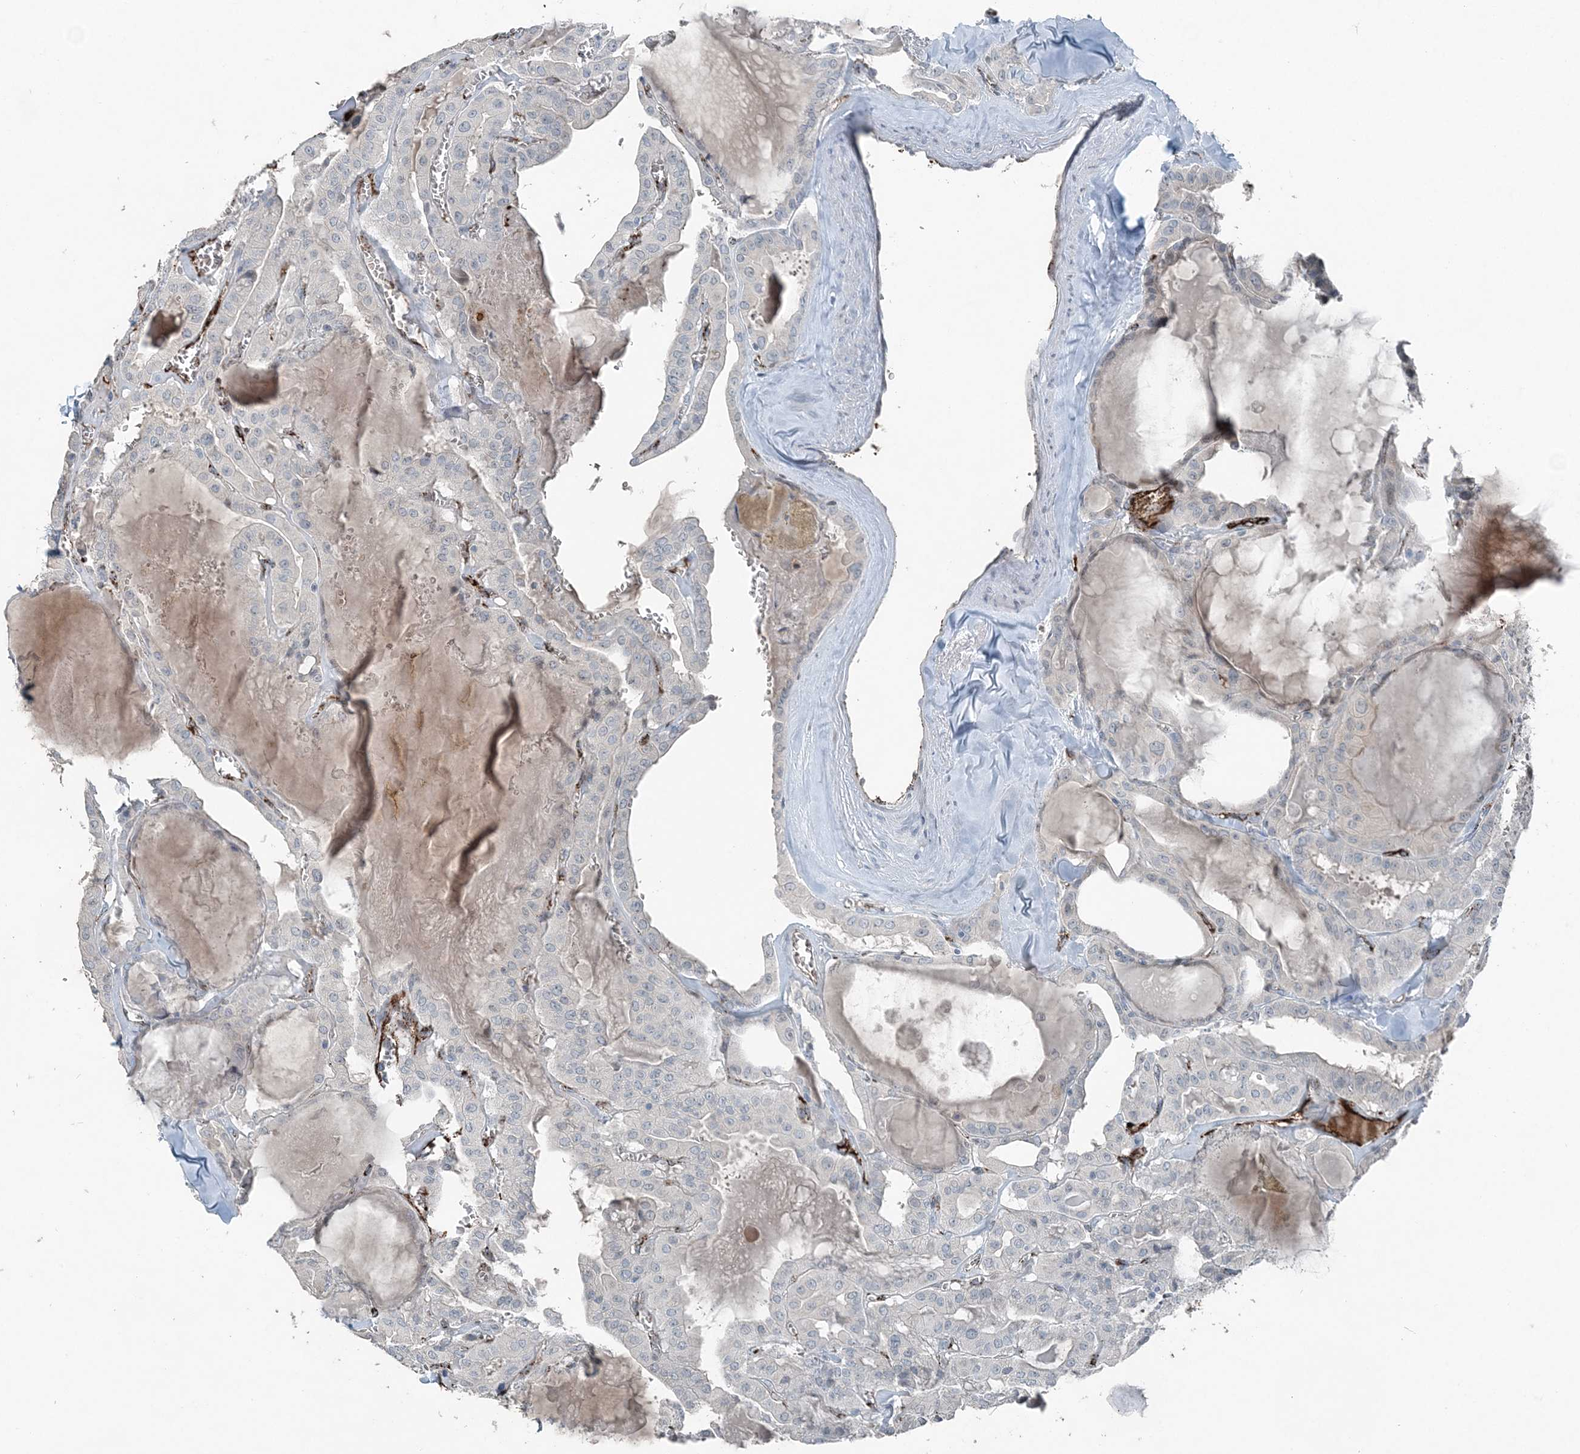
{"staining": {"intensity": "negative", "quantity": "none", "location": "none"}, "tissue": "thyroid cancer", "cell_type": "Tumor cells", "image_type": "cancer", "snomed": [{"axis": "morphology", "description": "Papillary adenocarcinoma, NOS"}, {"axis": "topography", "description": "Thyroid gland"}], "caption": "Protein analysis of papillary adenocarcinoma (thyroid) exhibits no significant expression in tumor cells. (Stains: DAB immunohistochemistry (IHC) with hematoxylin counter stain, Microscopy: brightfield microscopy at high magnification).", "gene": "ELOVL7", "patient": {"sex": "male", "age": 52}}